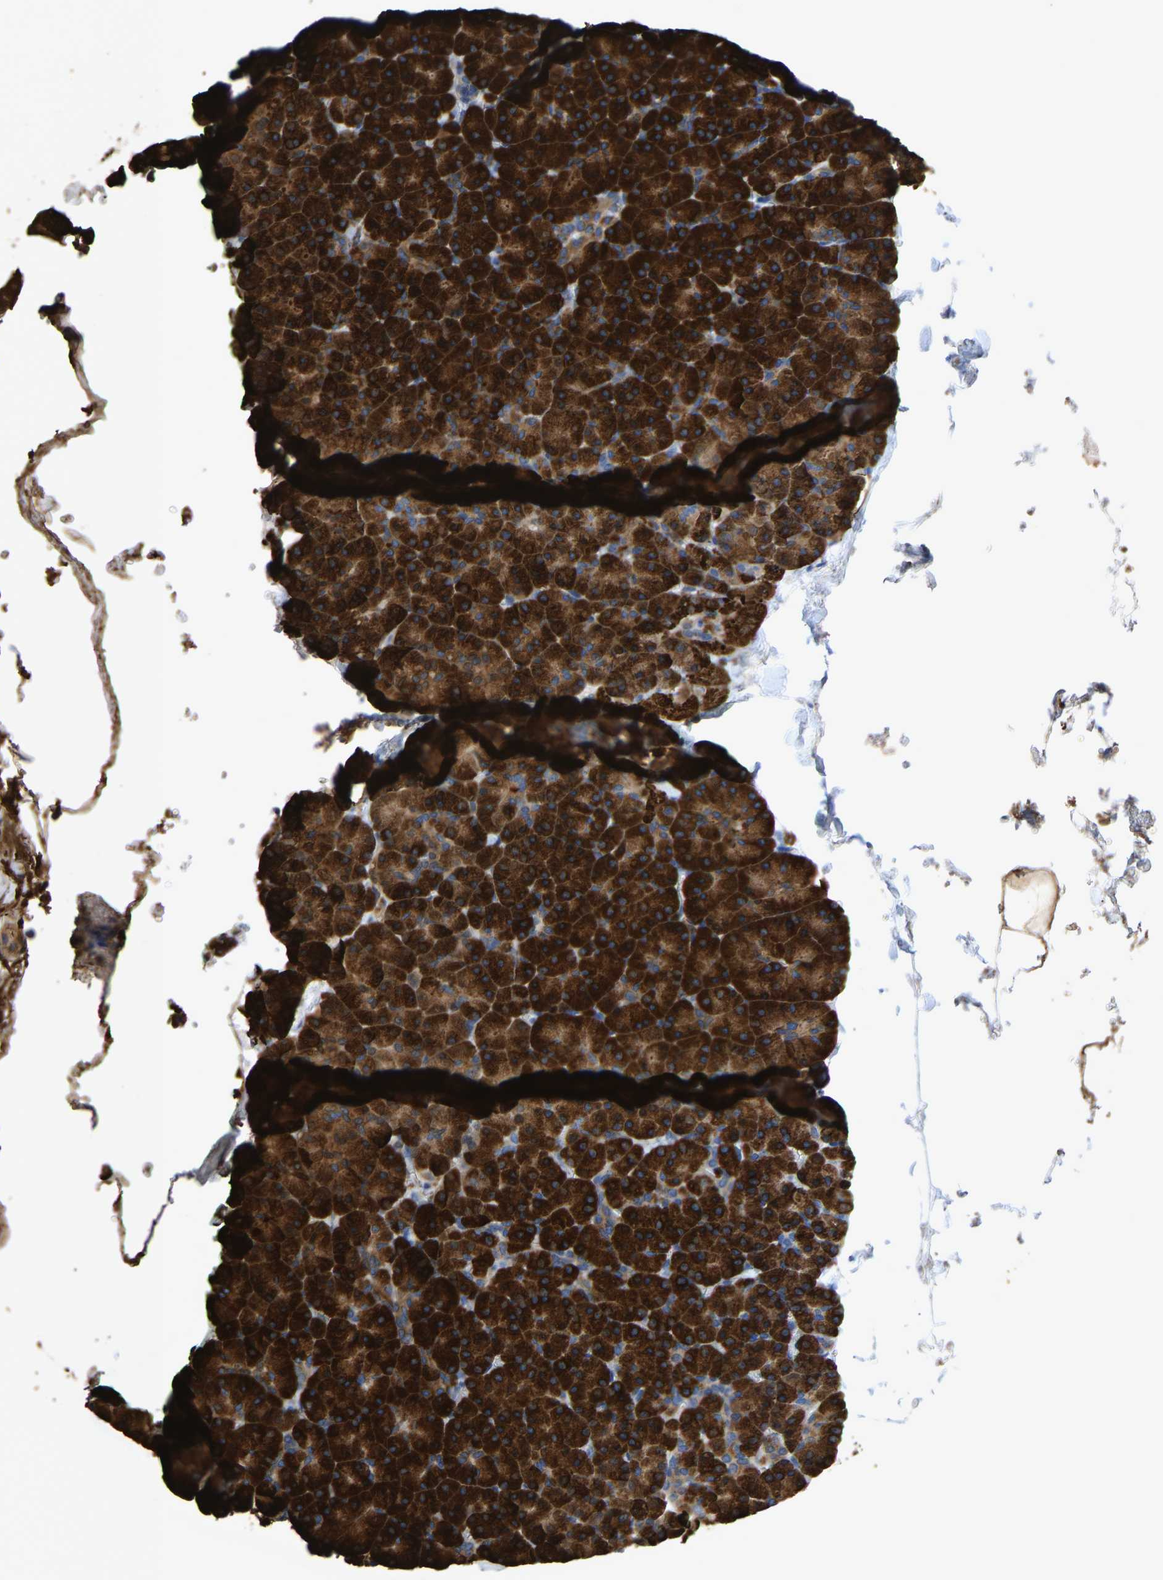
{"staining": {"intensity": "strong", "quantity": ">75%", "location": "cytoplasmic/membranous"}, "tissue": "pancreas", "cell_type": "Exocrine glandular cells", "image_type": "normal", "snomed": [{"axis": "morphology", "description": "Normal tissue, NOS"}, {"axis": "topography", "description": "Pancreas"}], "caption": "The photomicrograph reveals immunohistochemical staining of benign pancreas. There is strong cytoplasmic/membranous expression is seen in about >75% of exocrine glandular cells. (Stains: DAB in brown, nuclei in blue, Microscopy: brightfield microscopy at high magnification).", "gene": "P4HB", "patient": {"sex": "male", "age": 35}}